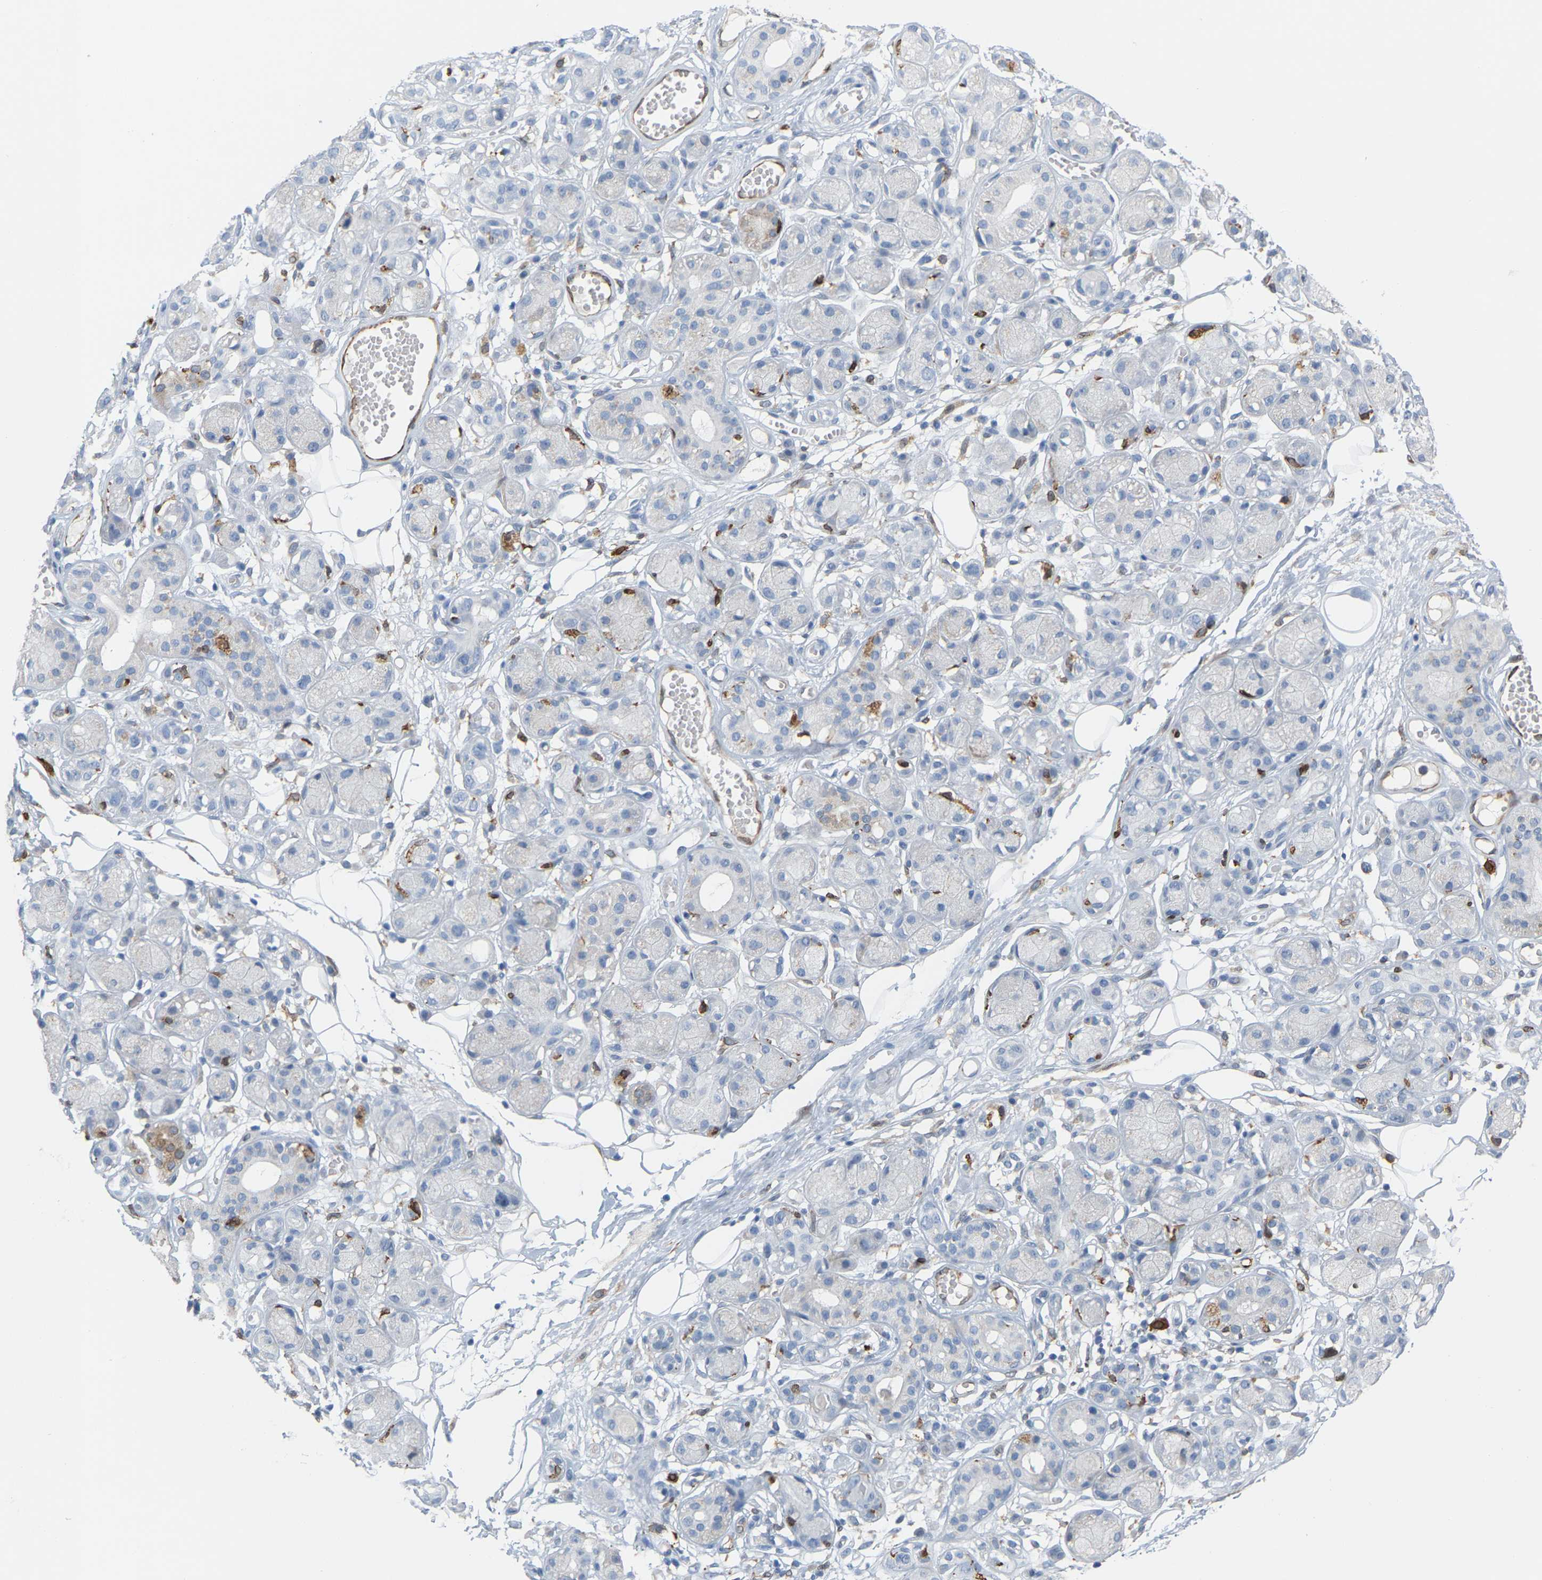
{"staining": {"intensity": "negative", "quantity": "none", "location": "none"}, "tissue": "adipose tissue", "cell_type": "Adipocytes", "image_type": "normal", "snomed": [{"axis": "morphology", "description": "Normal tissue, NOS"}, {"axis": "morphology", "description": "Inflammation, NOS"}, {"axis": "topography", "description": "Salivary gland"}, {"axis": "topography", "description": "Peripheral nerve tissue"}], "caption": "Adipose tissue was stained to show a protein in brown. There is no significant expression in adipocytes. (Brightfield microscopy of DAB (3,3'-diaminobenzidine) IHC at high magnification).", "gene": "PTGS1", "patient": {"sex": "female", "age": 75}}